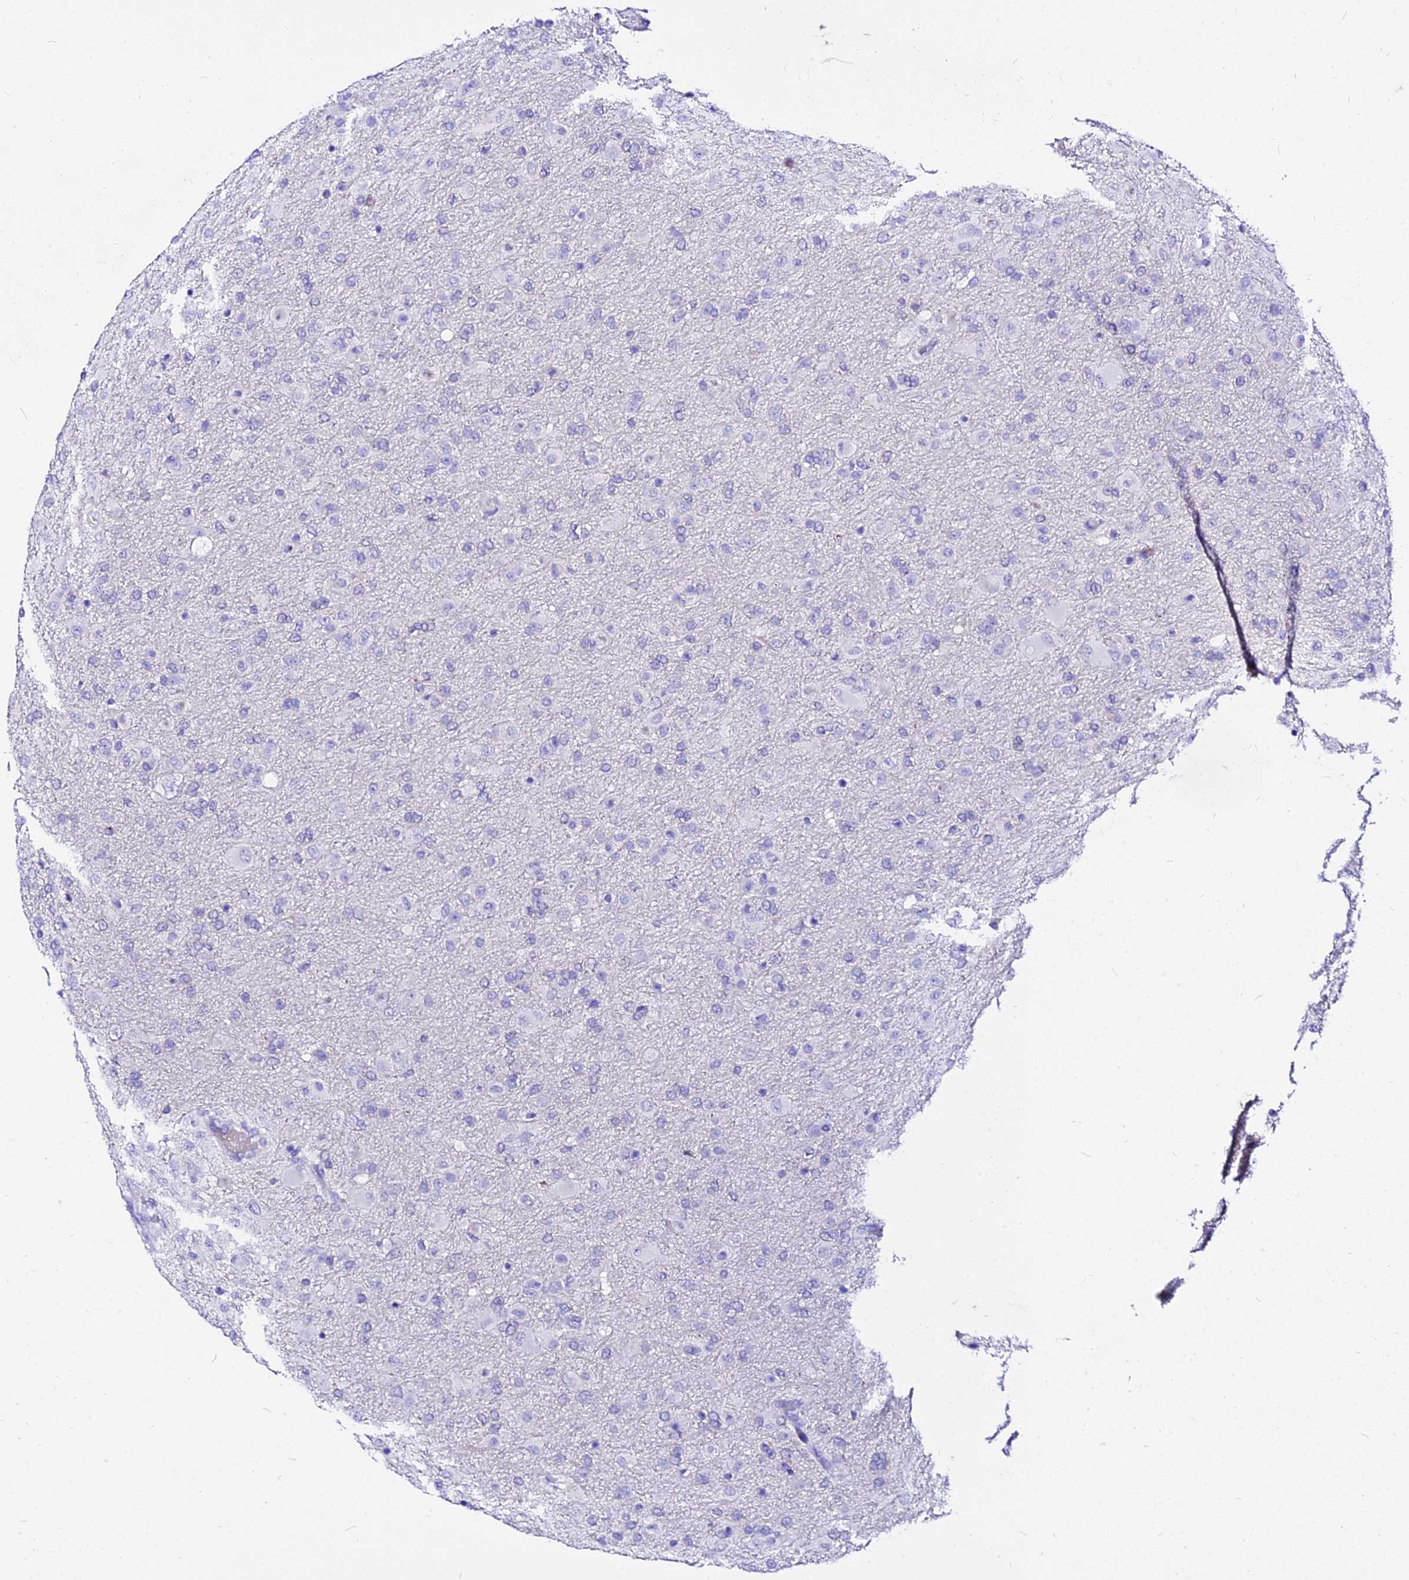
{"staining": {"intensity": "negative", "quantity": "none", "location": "none"}, "tissue": "glioma", "cell_type": "Tumor cells", "image_type": "cancer", "snomed": [{"axis": "morphology", "description": "Glioma, malignant, Low grade"}, {"axis": "topography", "description": "Brain"}], "caption": "Histopathology image shows no significant protein expression in tumor cells of glioma. (Brightfield microscopy of DAB (3,3'-diaminobenzidine) IHC at high magnification).", "gene": "DEFB106A", "patient": {"sex": "male", "age": 65}}